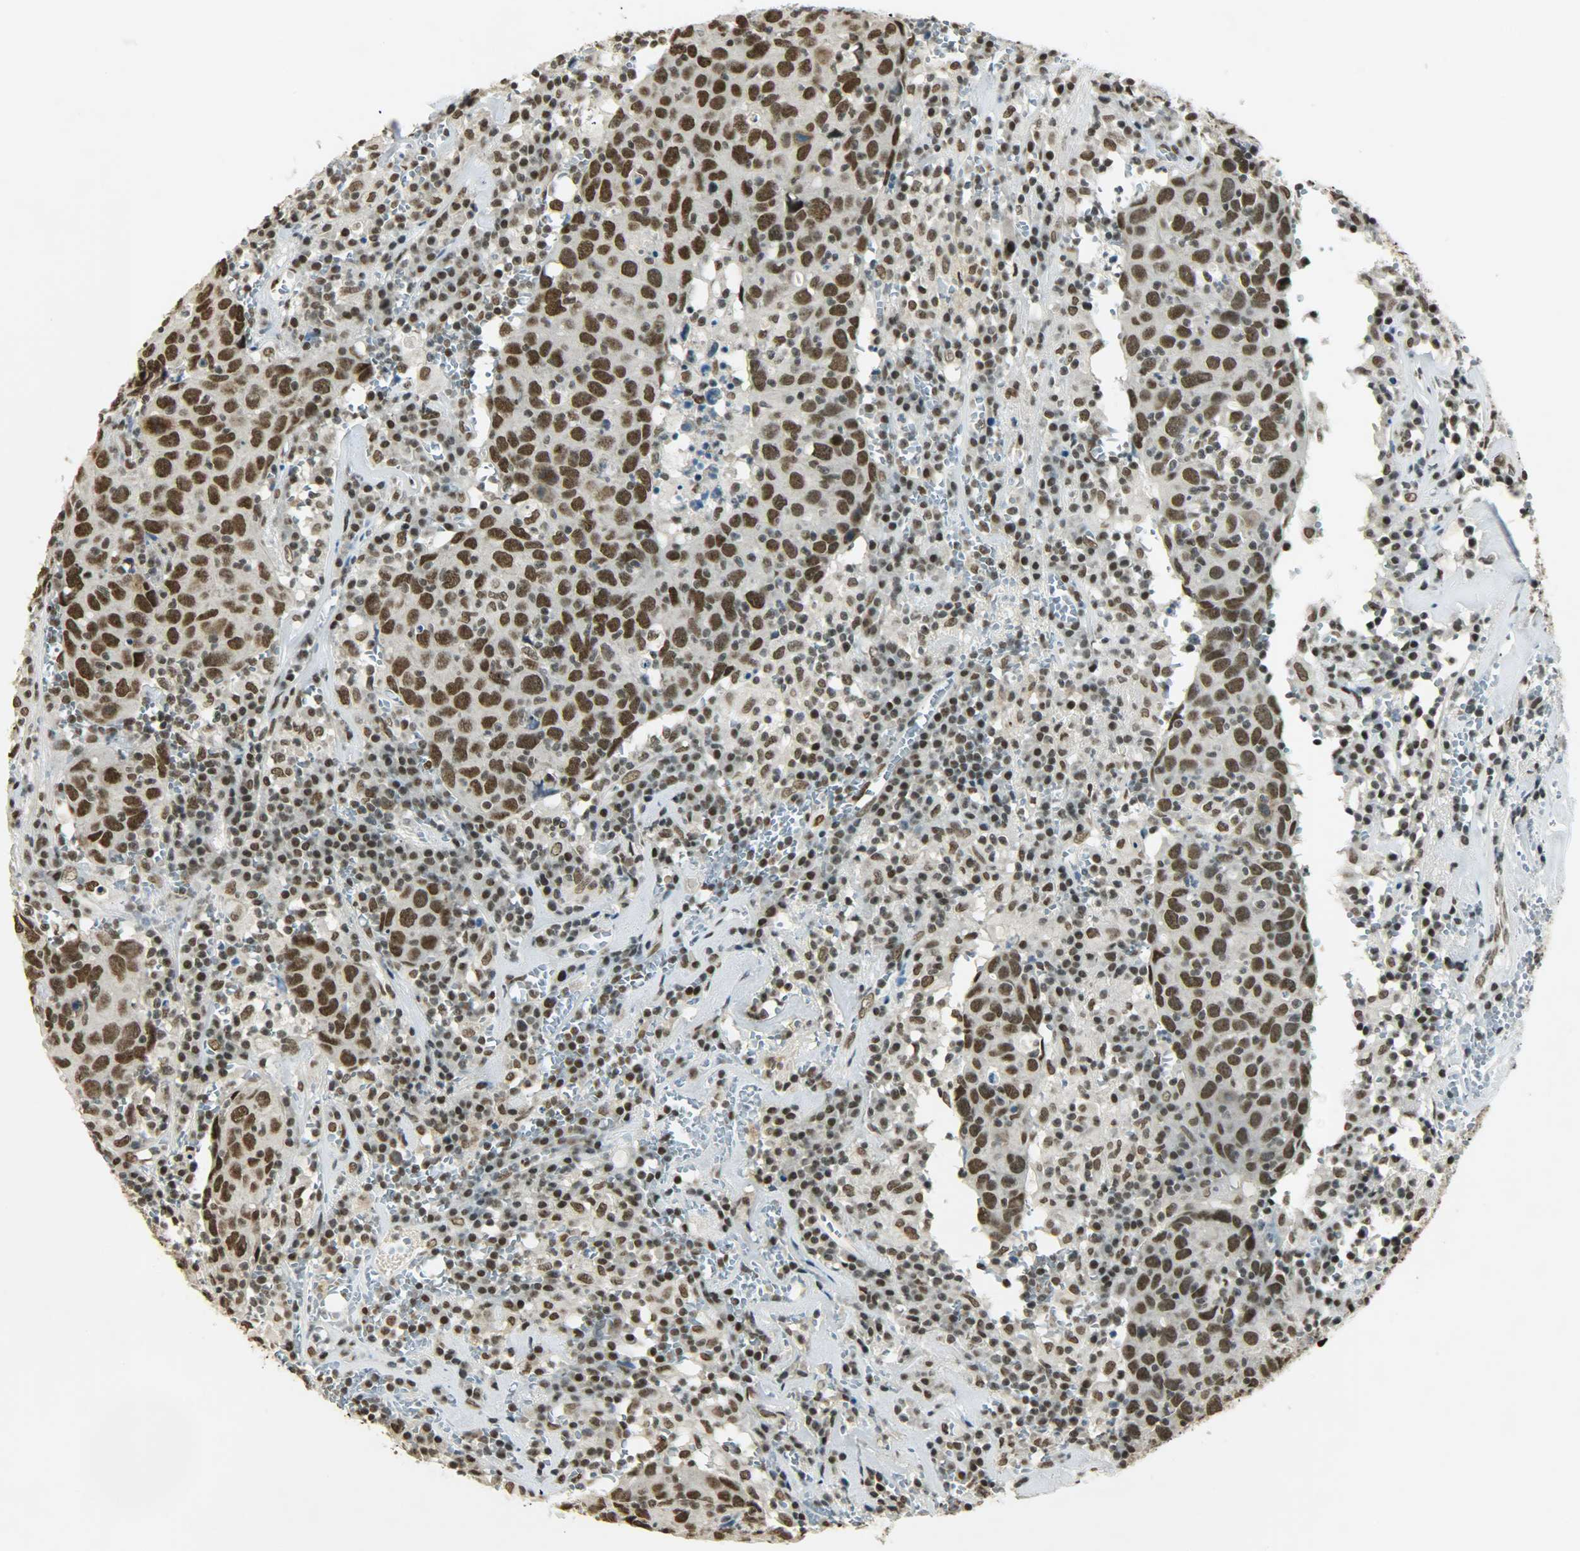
{"staining": {"intensity": "strong", "quantity": ">75%", "location": "nuclear"}, "tissue": "head and neck cancer", "cell_type": "Tumor cells", "image_type": "cancer", "snomed": [{"axis": "morphology", "description": "Adenocarcinoma, NOS"}, {"axis": "topography", "description": "Salivary gland"}, {"axis": "topography", "description": "Head-Neck"}], "caption": "Head and neck cancer stained with a brown dye displays strong nuclear positive expression in approximately >75% of tumor cells.", "gene": "MYEF2", "patient": {"sex": "female", "age": 65}}